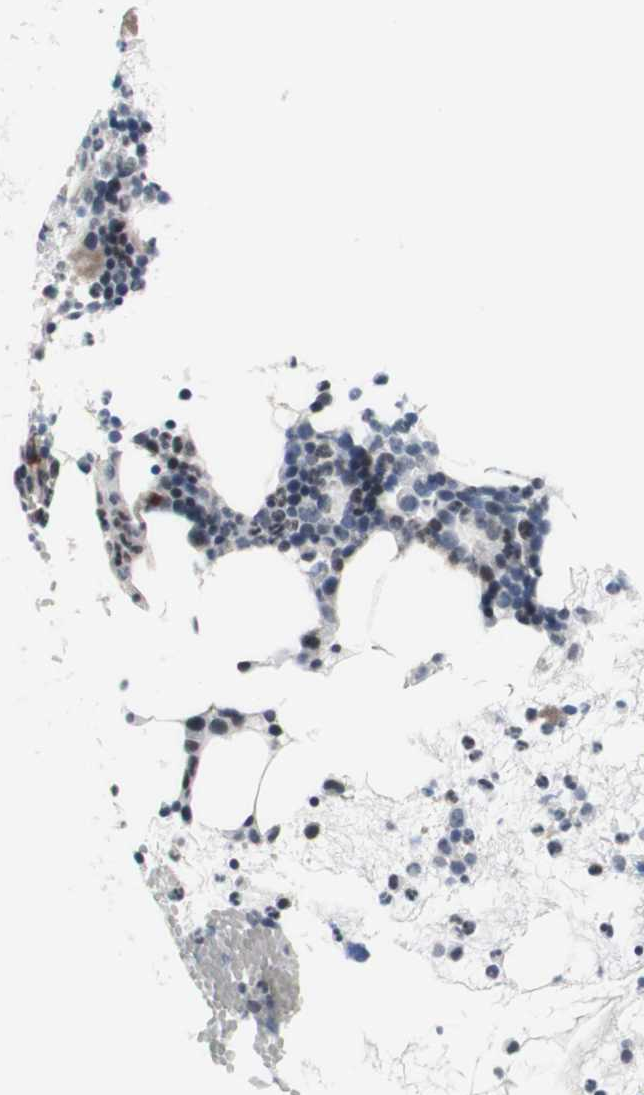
{"staining": {"intensity": "strong", "quantity": "<25%", "location": "cytoplasmic/membranous"}, "tissue": "bone marrow", "cell_type": "Hematopoietic cells", "image_type": "normal", "snomed": [{"axis": "morphology", "description": "Normal tissue, NOS"}, {"axis": "morphology", "description": "Inflammation, NOS"}, {"axis": "topography", "description": "Bone marrow"}], "caption": "Bone marrow stained with DAB (3,3'-diaminobenzidine) immunohistochemistry shows medium levels of strong cytoplasmic/membranous positivity in approximately <25% of hematopoietic cells. The staining was performed using DAB to visualize the protein expression in brown, while the nuclei were stained in blue with hematoxylin (Magnification: 20x).", "gene": "PHTF2", "patient": {"sex": "female", "age": 79}}